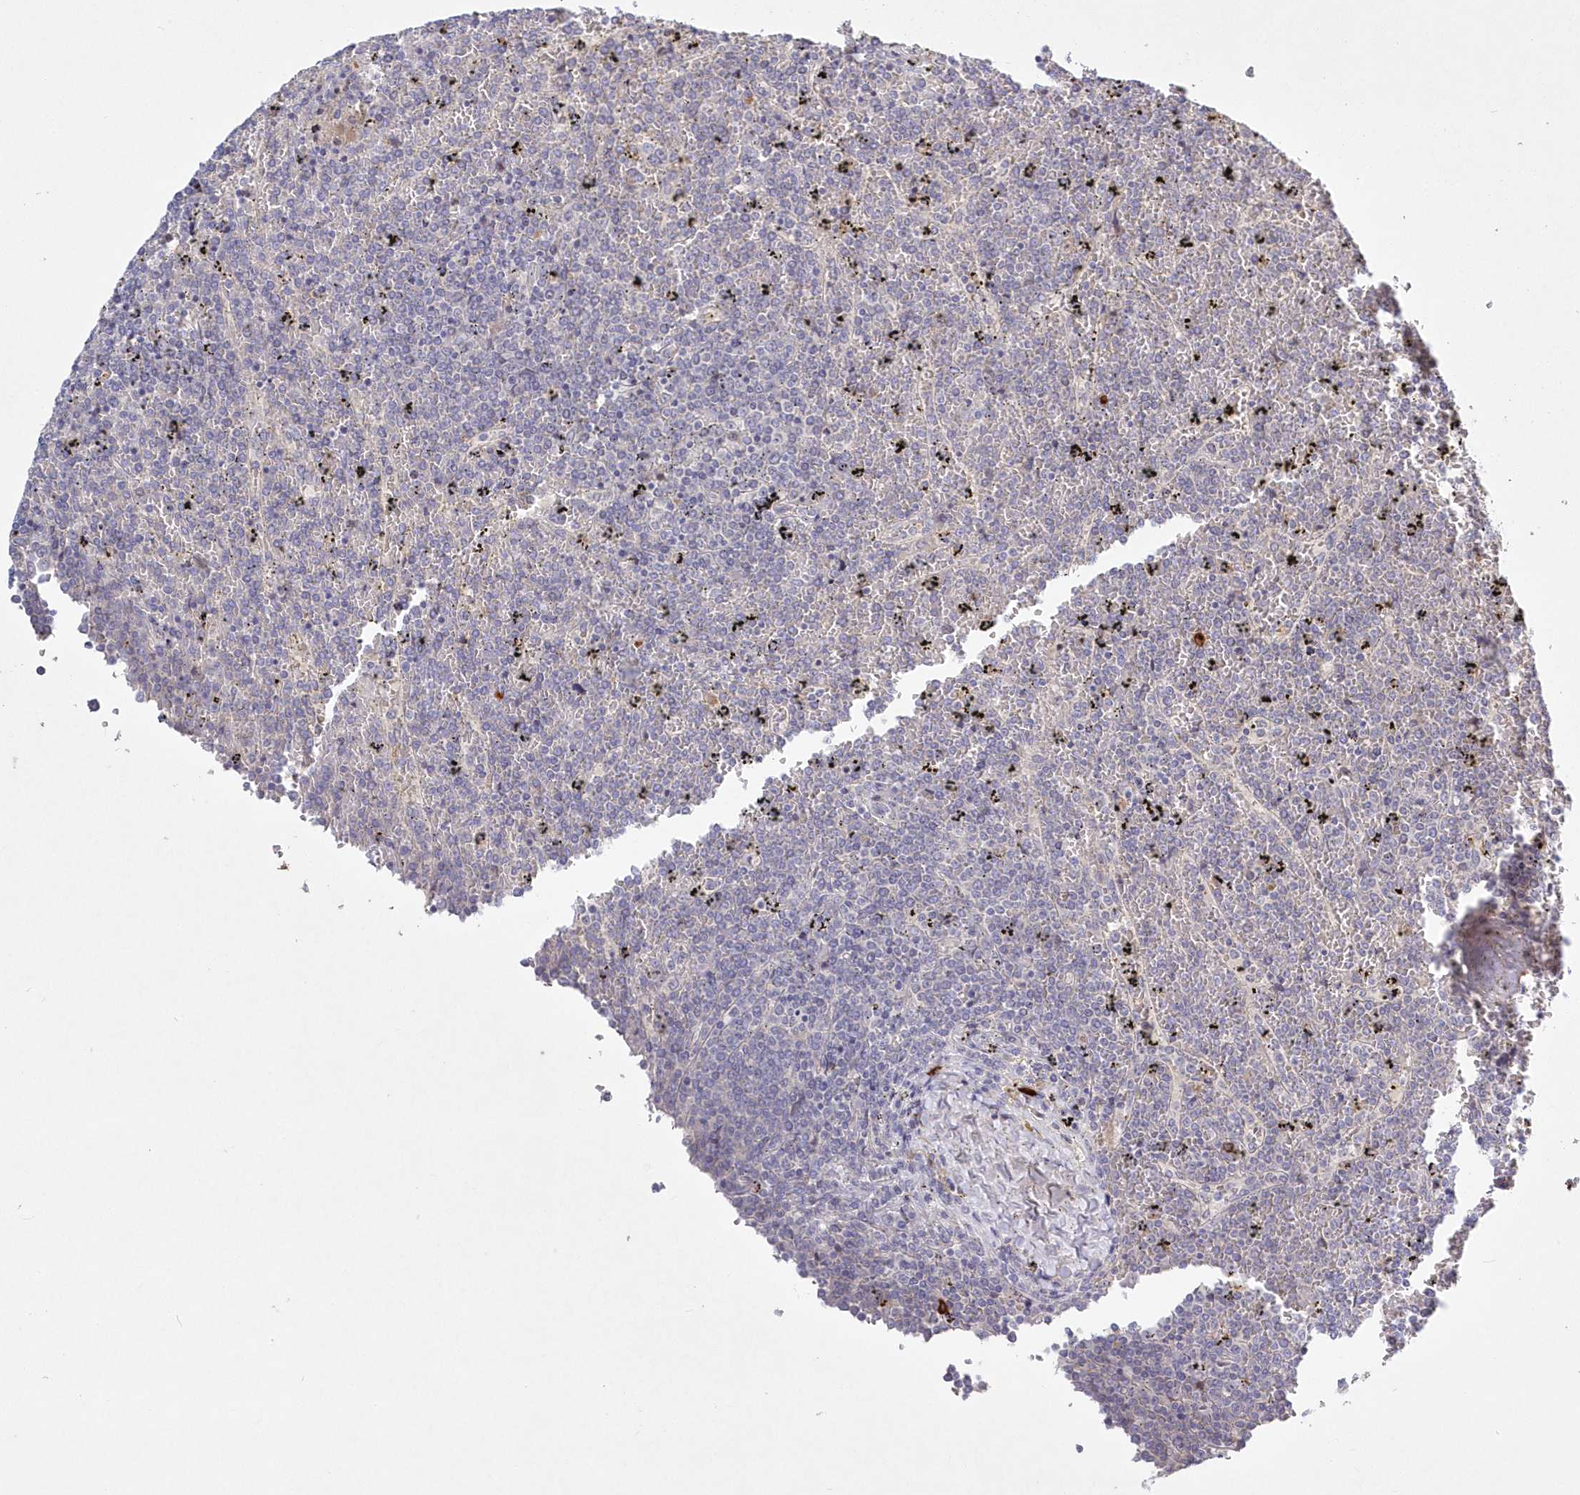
{"staining": {"intensity": "negative", "quantity": "none", "location": "none"}, "tissue": "lymphoma", "cell_type": "Tumor cells", "image_type": "cancer", "snomed": [{"axis": "morphology", "description": "Malignant lymphoma, non-Hodgkin's type, Low grade"}, {"axis": "topography", "description": "Spleen"}], "caption": "Protein analysis of malignant lymphoma, non-Hodgkin's type (low-grade) shows no significant positivity in tumor cells.", "gene": "WBP1L", "patient": {"sex": "female", "age": 19}}